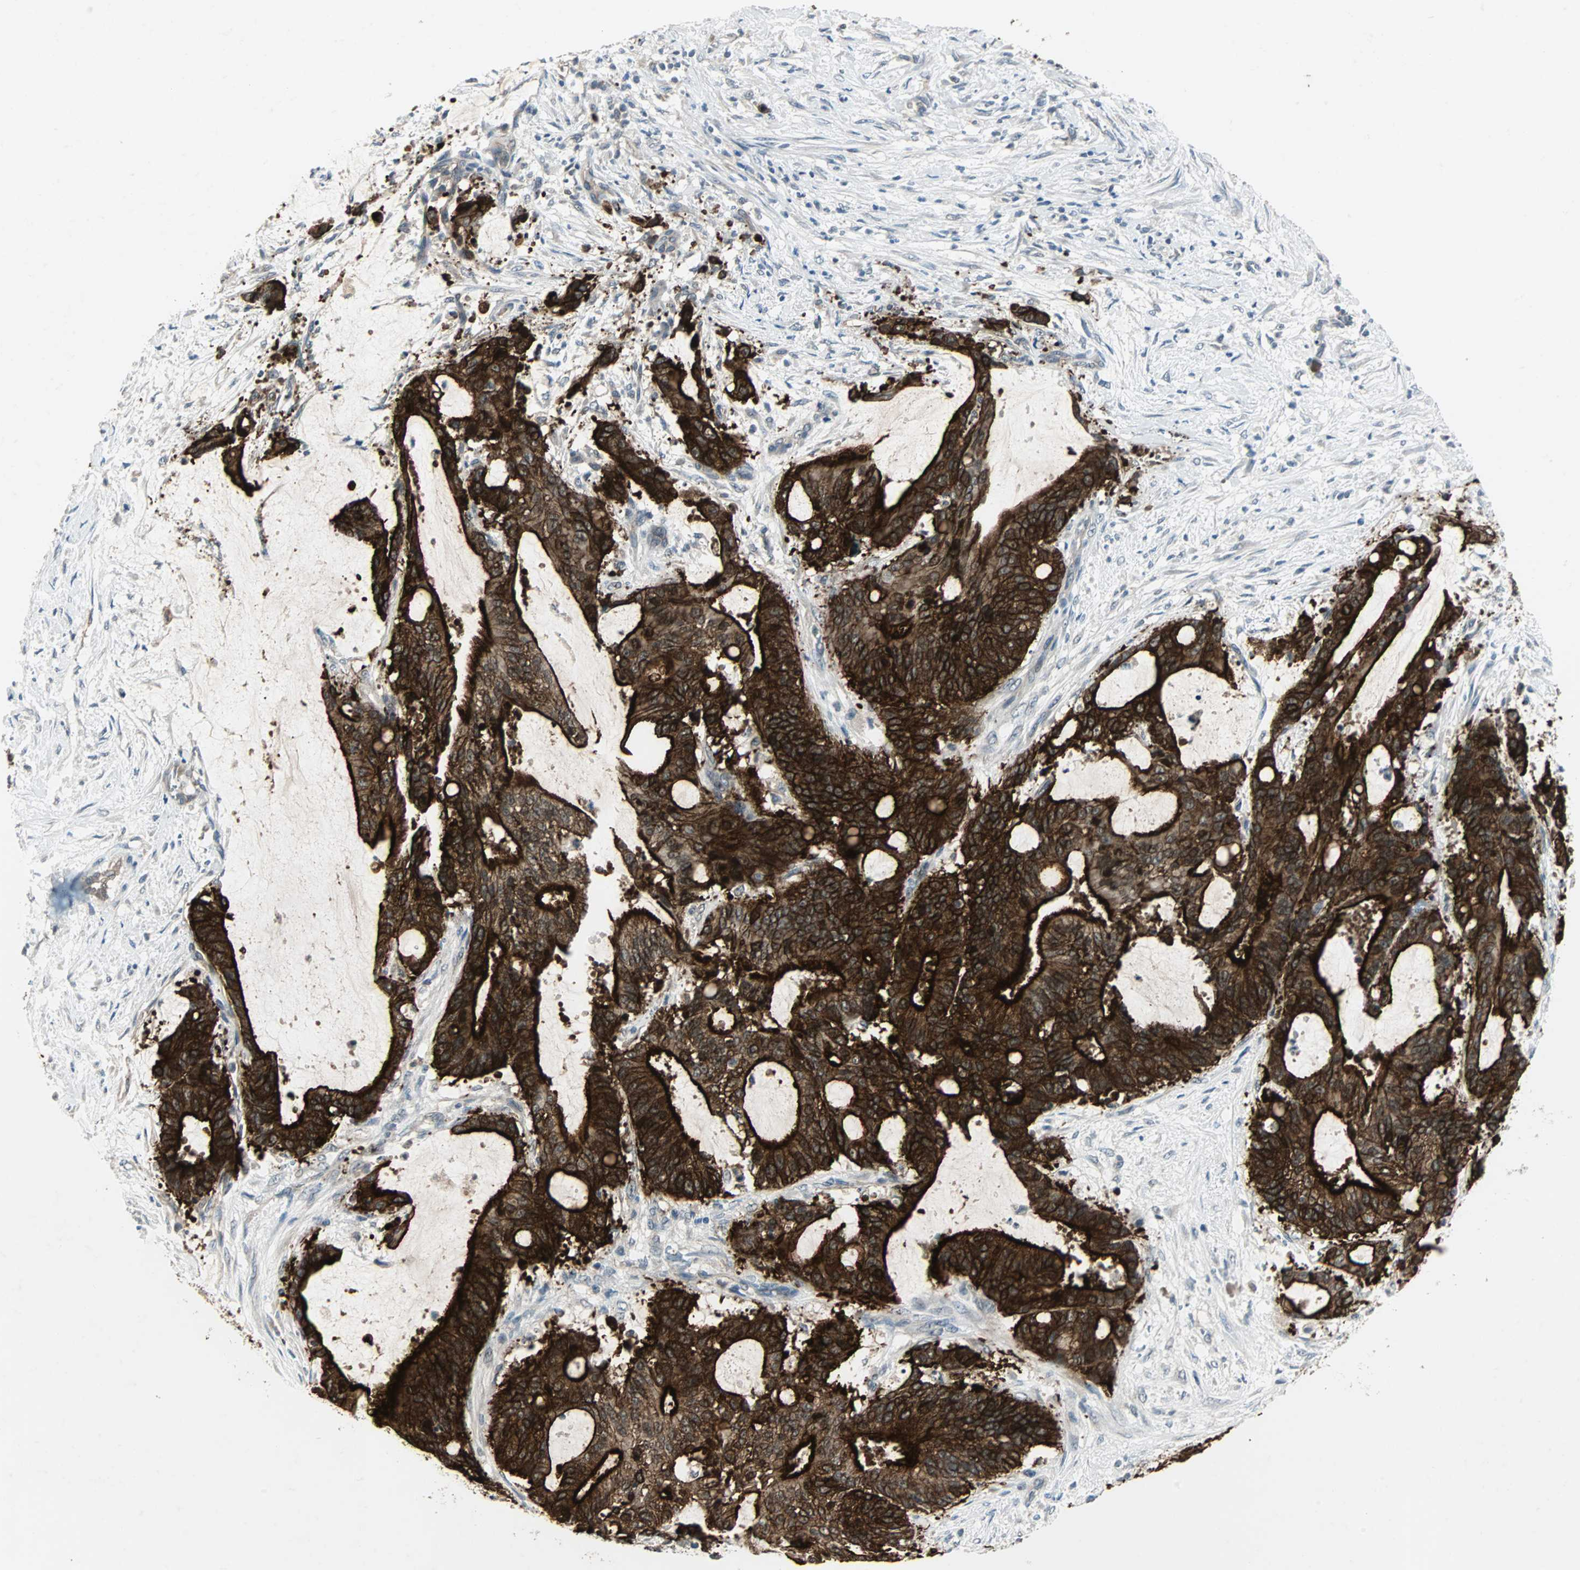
{"staining": {"intensity": "strong", "quantity": ">75%", "location": "cytoplasmic/membranous"}, "tissue": "liver cancer", "cell_type": "Tumor cells", "image_type": "cancer", "snomed": [{"axis": "morphology", "description": "Cholangiocarcinoma"}, {"axis": "topography", "description": "Liver"}], "caption": "A histopathology image of cholangiocarcinoma (liver) stained for a protein exhibits strong cytoplasmic/membranous brown staining in tumor cells.", "gene": "CMC2", "patient": {"sex": "female", "age": 73}}